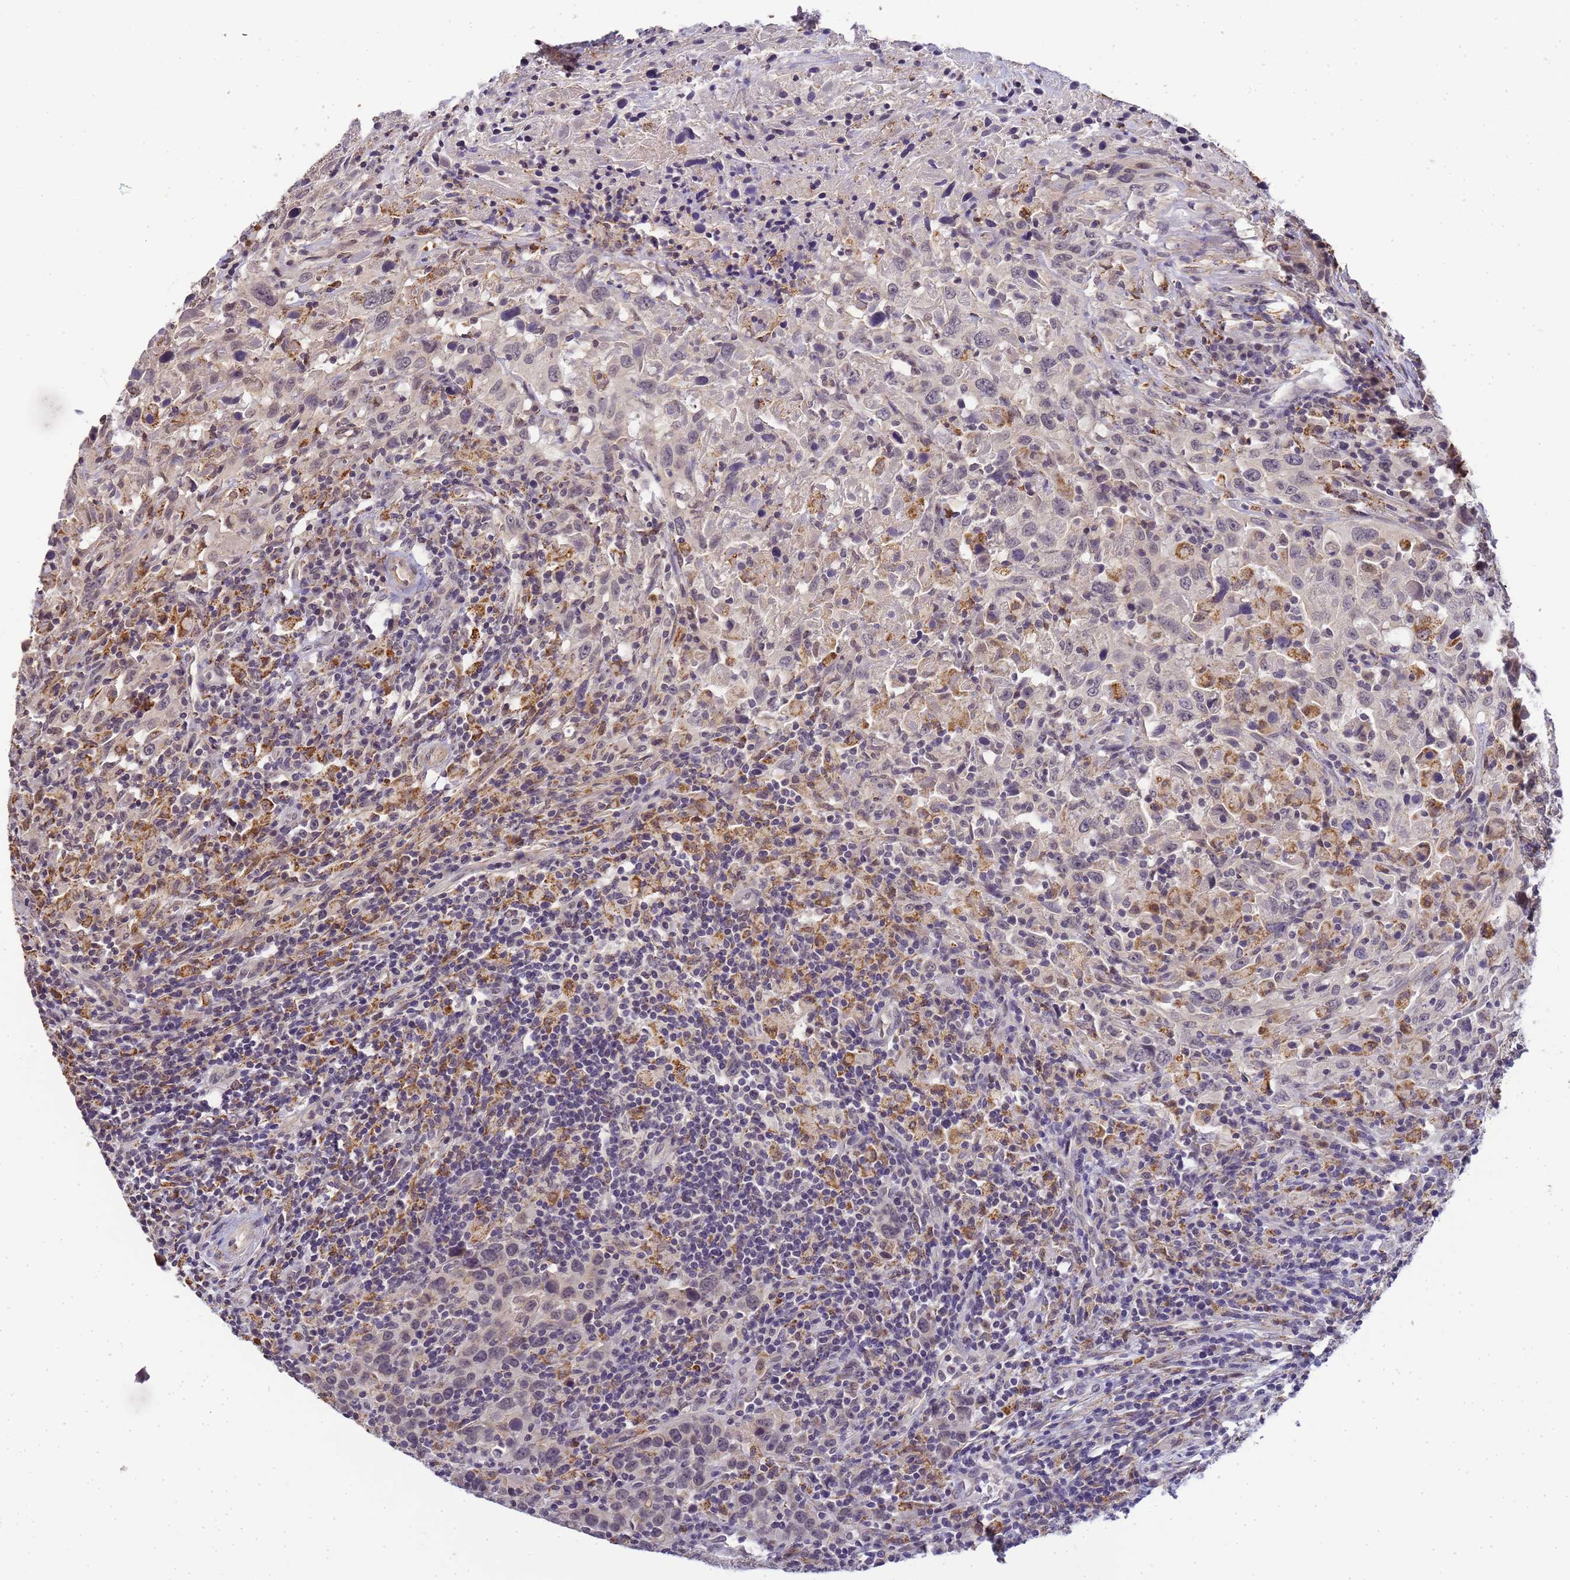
{"staining": {"intensity": "negative", "quantity": "none", "location": "none"}, "tissue": "urothelial cancer", "cell_type": "Tumor cells", "image_type": "cancer", "snomed": [{"axis": "morphology", "description": "Urothelial carcinoma, High grade"}, {"axis": "topography", "description": "Urinary bladder"}], "caption": "High-grade urothelial carcinoma was stained to show a protein in brown. There is no significant expression in tumor cells.", "gene": "MYL7", "patient": {"sex": "male", "age": 61}}